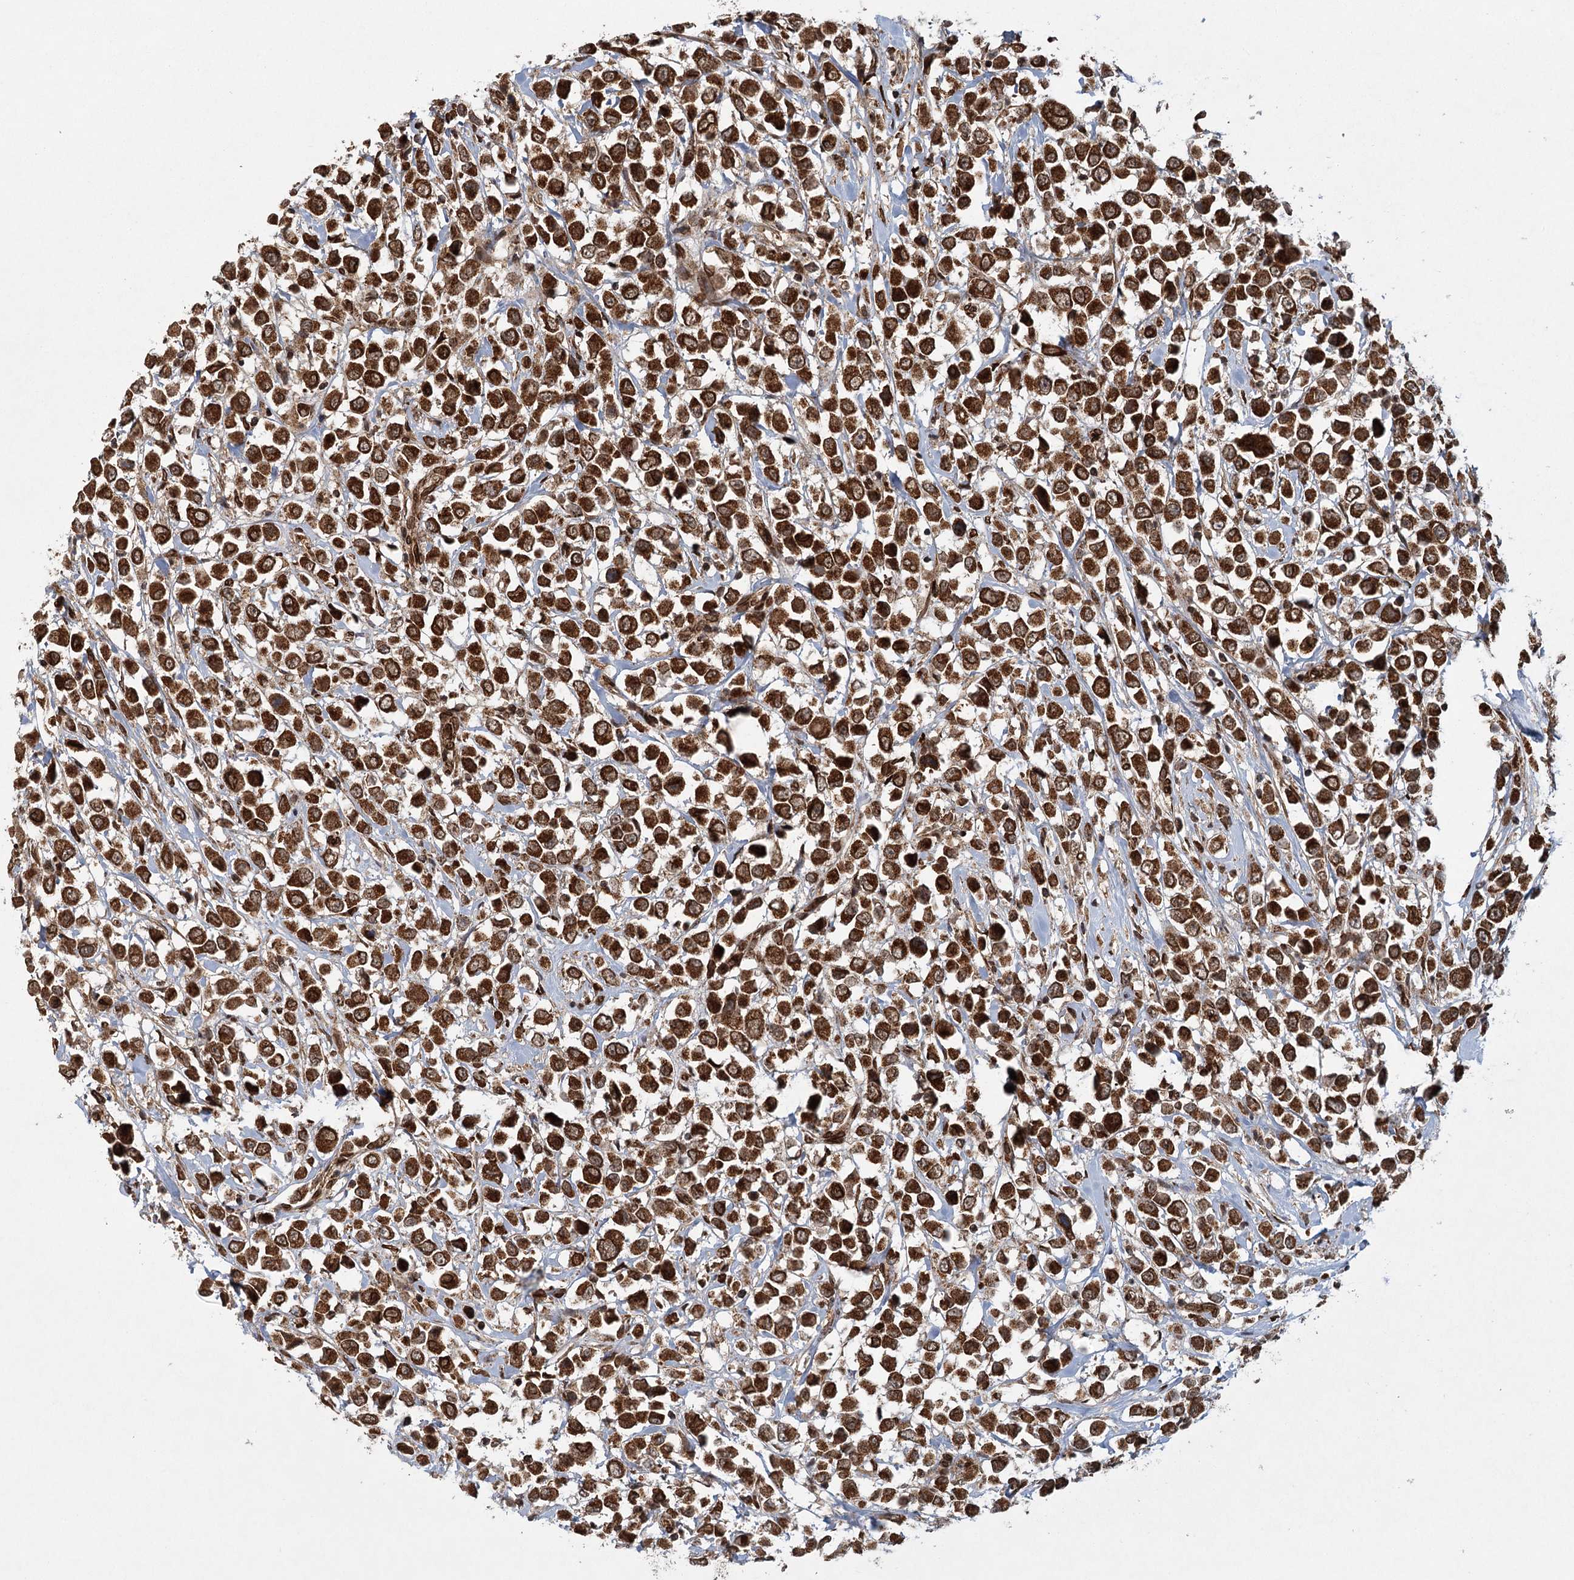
{"staining": {"intensity": "strong", "quantity": ">75%", "location": "cytoplasmic/membranous"}, "tissue": "breast cancer", "cell_type": "Tumor cells", "image_type": "cancer", "snomed": [{"axis": "morphology", "description": "Duct carcinoma"}, {"axis": "topography", "description": "Breast"}], "caption": "Immunohistochemistry (IHC) of breast cancer displays high levels of strong cytoplasmic/membranous staining in approximately >75% of tumor cells.", "gene": "BCKDHA", "patient": {"sex": "female", "age": 61}}